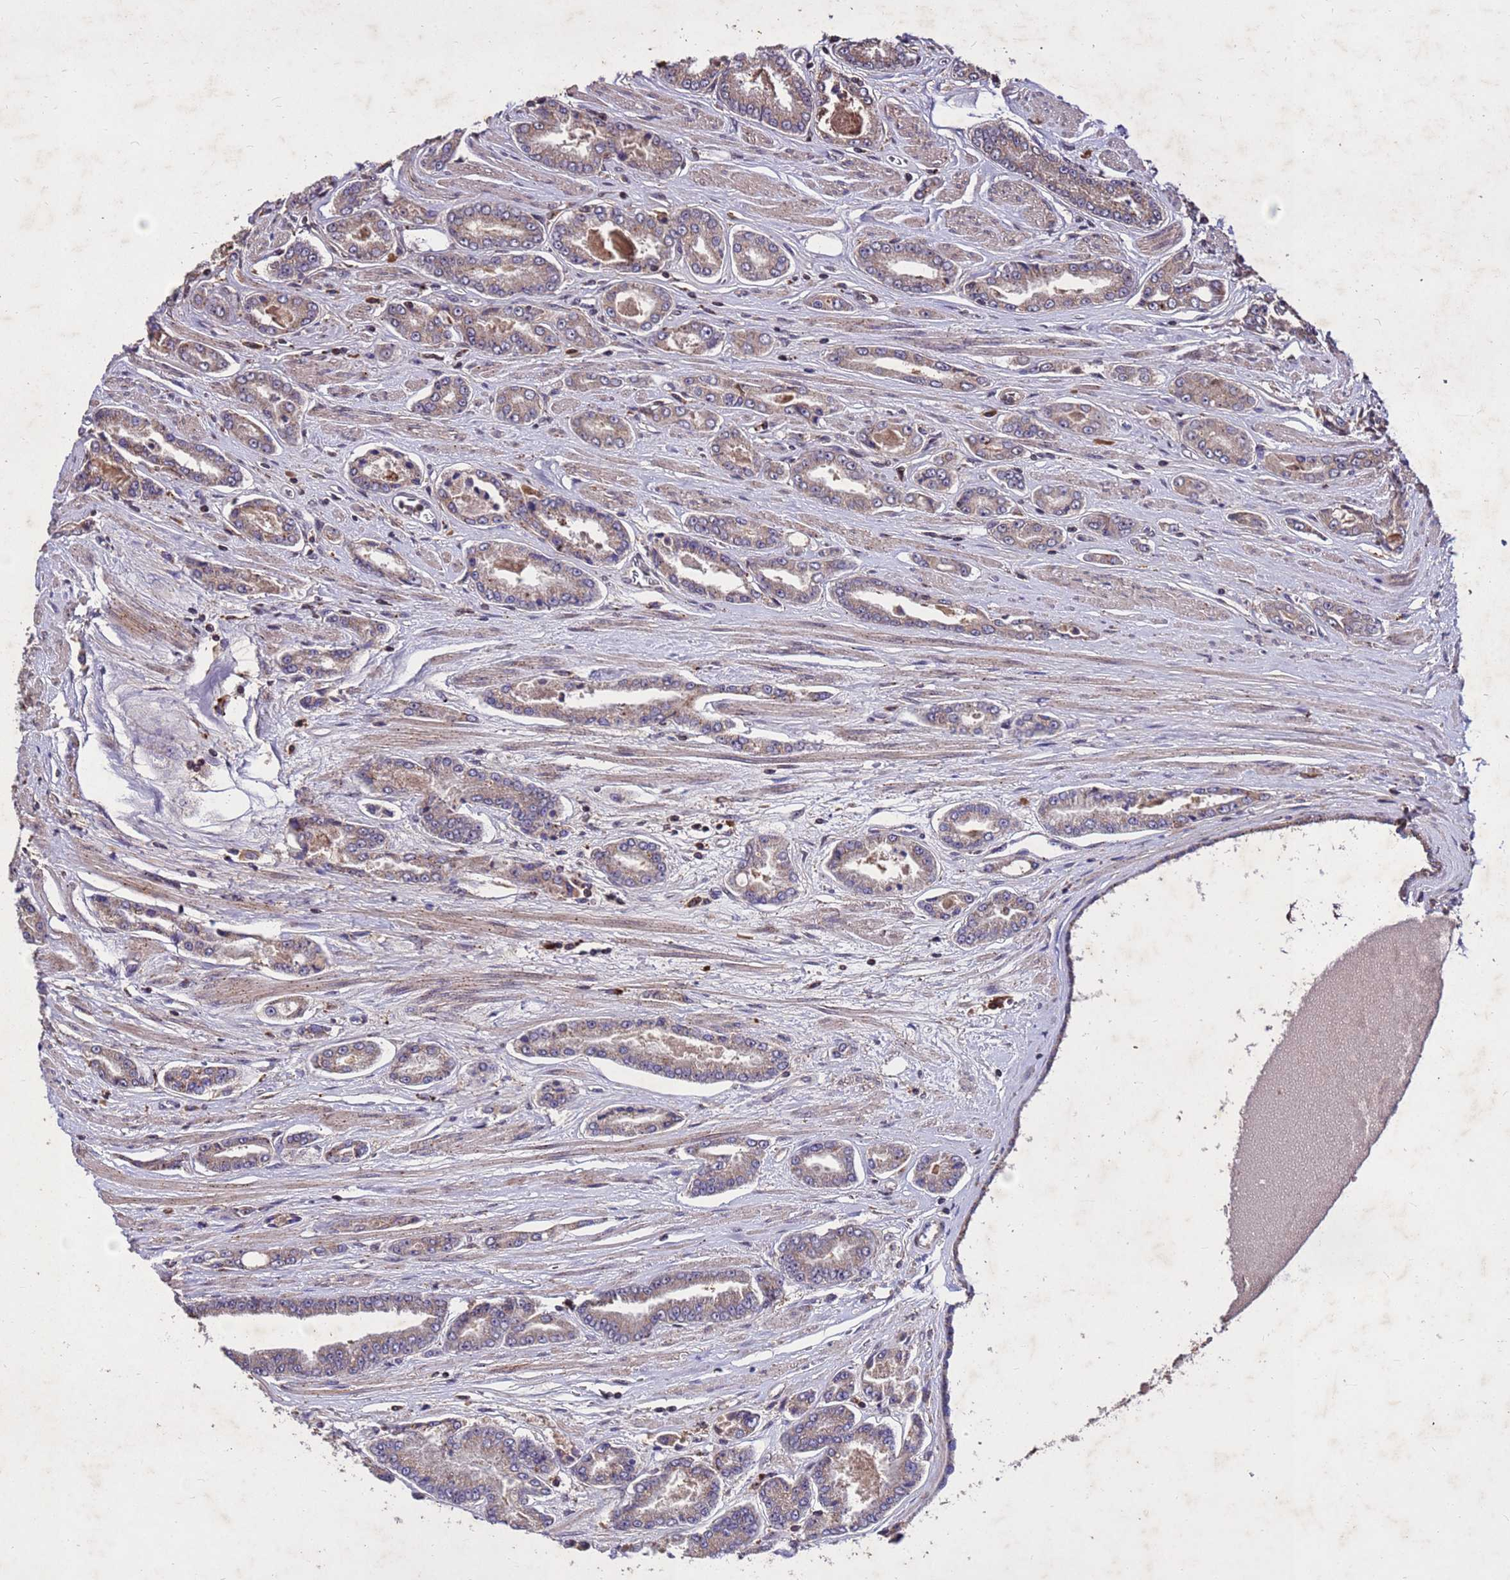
{"staining": {"intensity": "weak", "quantity": ">75%", "location": "cytoplasmic/membranous"}, "tissue": "prostate cancer", "cell_type": "Tumor cells", "image_type": "cancer", "snomed": [{"axis": "morphology", "description": "Adenocarcinoma, High grade"}, {"axis": "topography", "description": "Prostate"}], "caption": "Brown immunohistochemical staining in human prostate cancer (adenocarcinoma (high-grade)) displays weak cytoplasmic/membranous positivity in about >75% of tumor cells.", "gene": "TOR4A", "patient": {"sex": "male", "age": 74}}